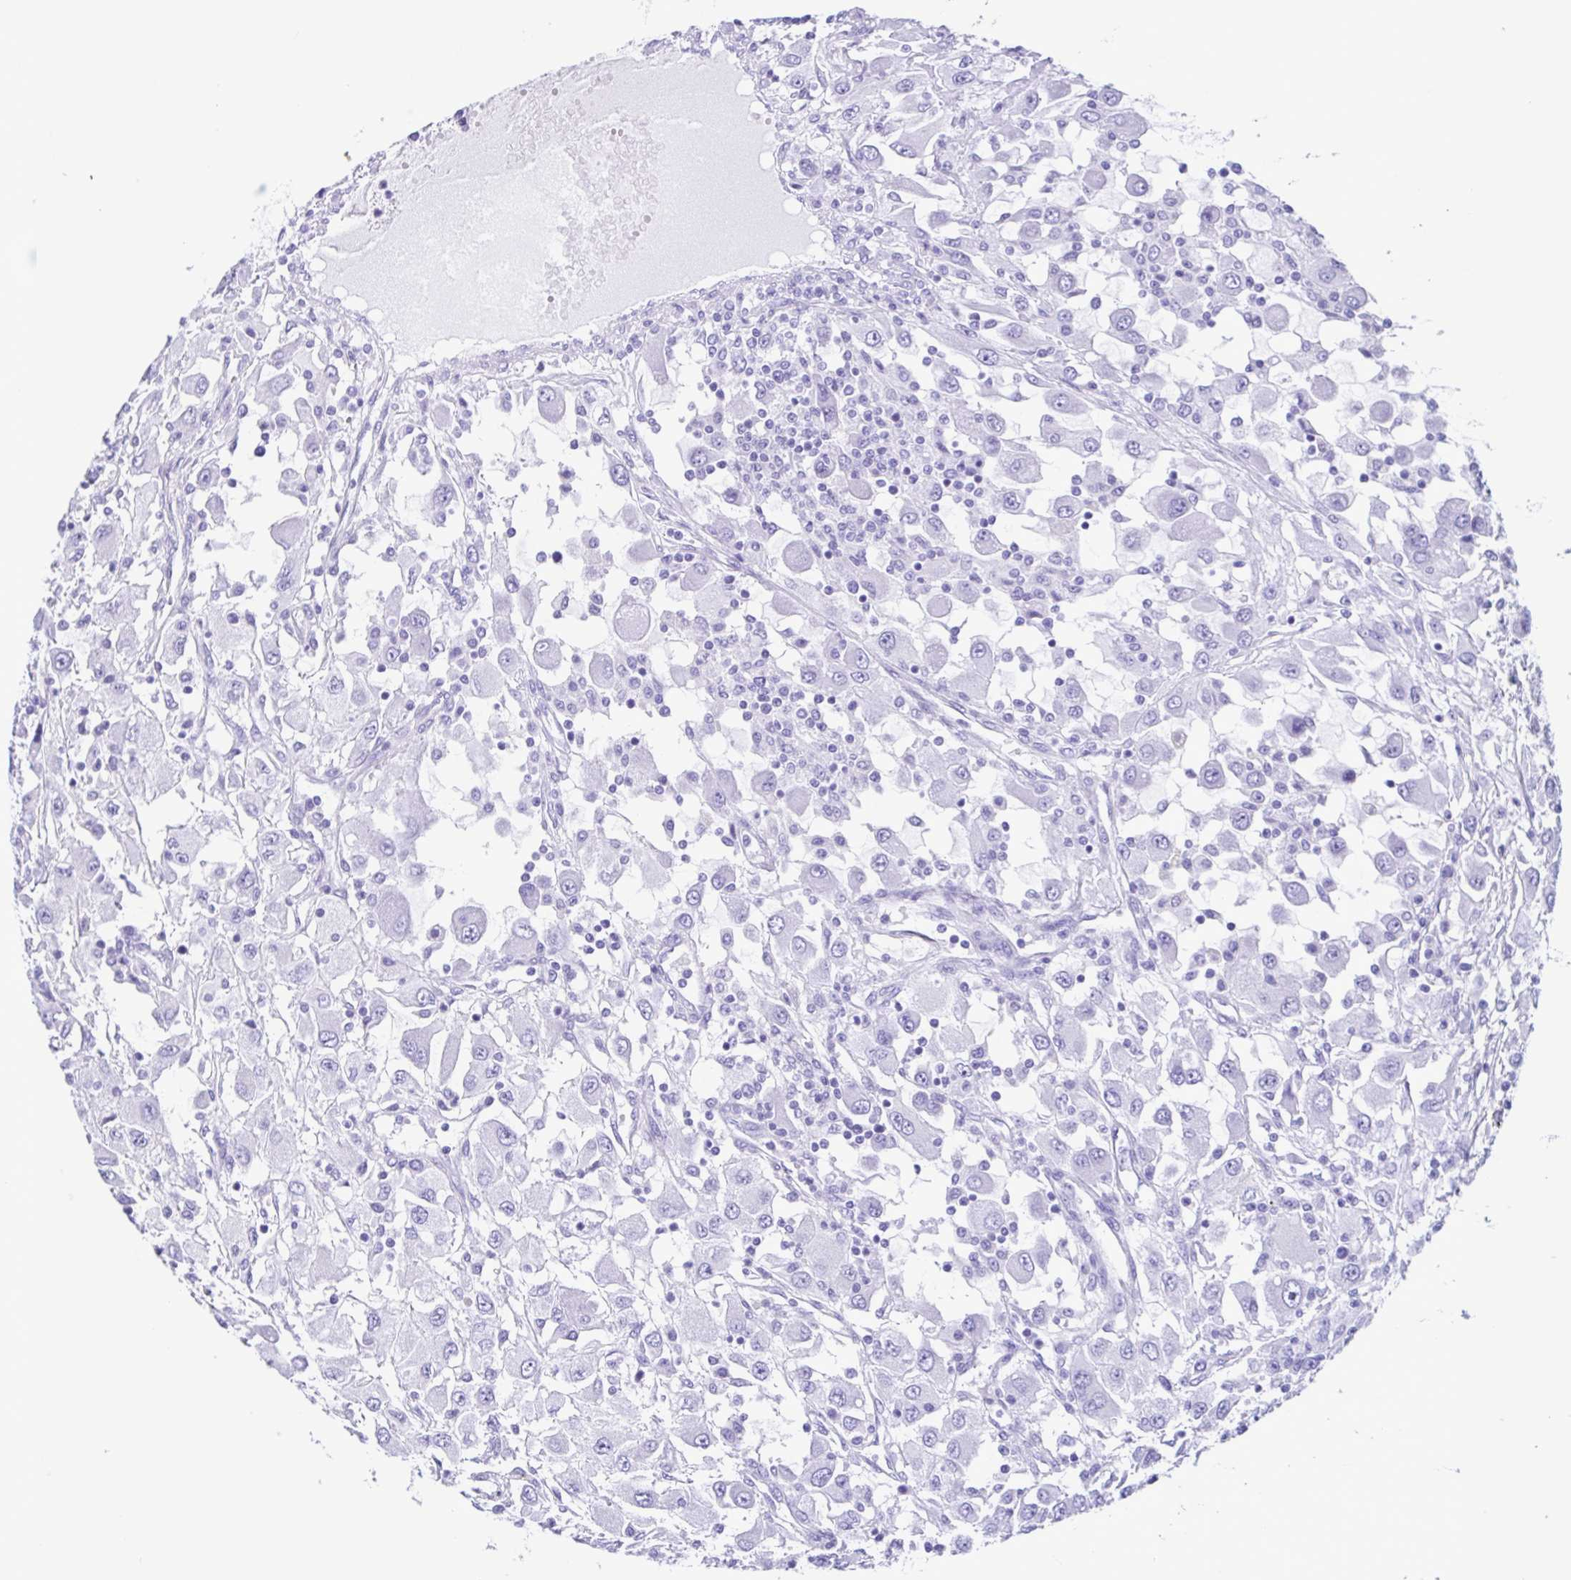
{"staining": {"intensity": "negative", "quantity": "none", "location": "none"}, "tissue": "renal cancer", "cell_type": "Tumor cells", "image_type": "cancer", "snomed": [{"axis": "morphology", "description": "Adenocarcinoma, NOS"}, {"axis": "topography", "description": "Kidney"}], "caption": "Tumor cells are negative for brown protein staining in renal cancer. Brightfield microscopy of immunohistochemistry (IHC) stained with DAB (3,3'-diaminobenzidine) (brown) and hematoxylin (blue), captured at high magnification.", "gene": "ACTRT3", "patient": {"sex": "female", "age": 67}}